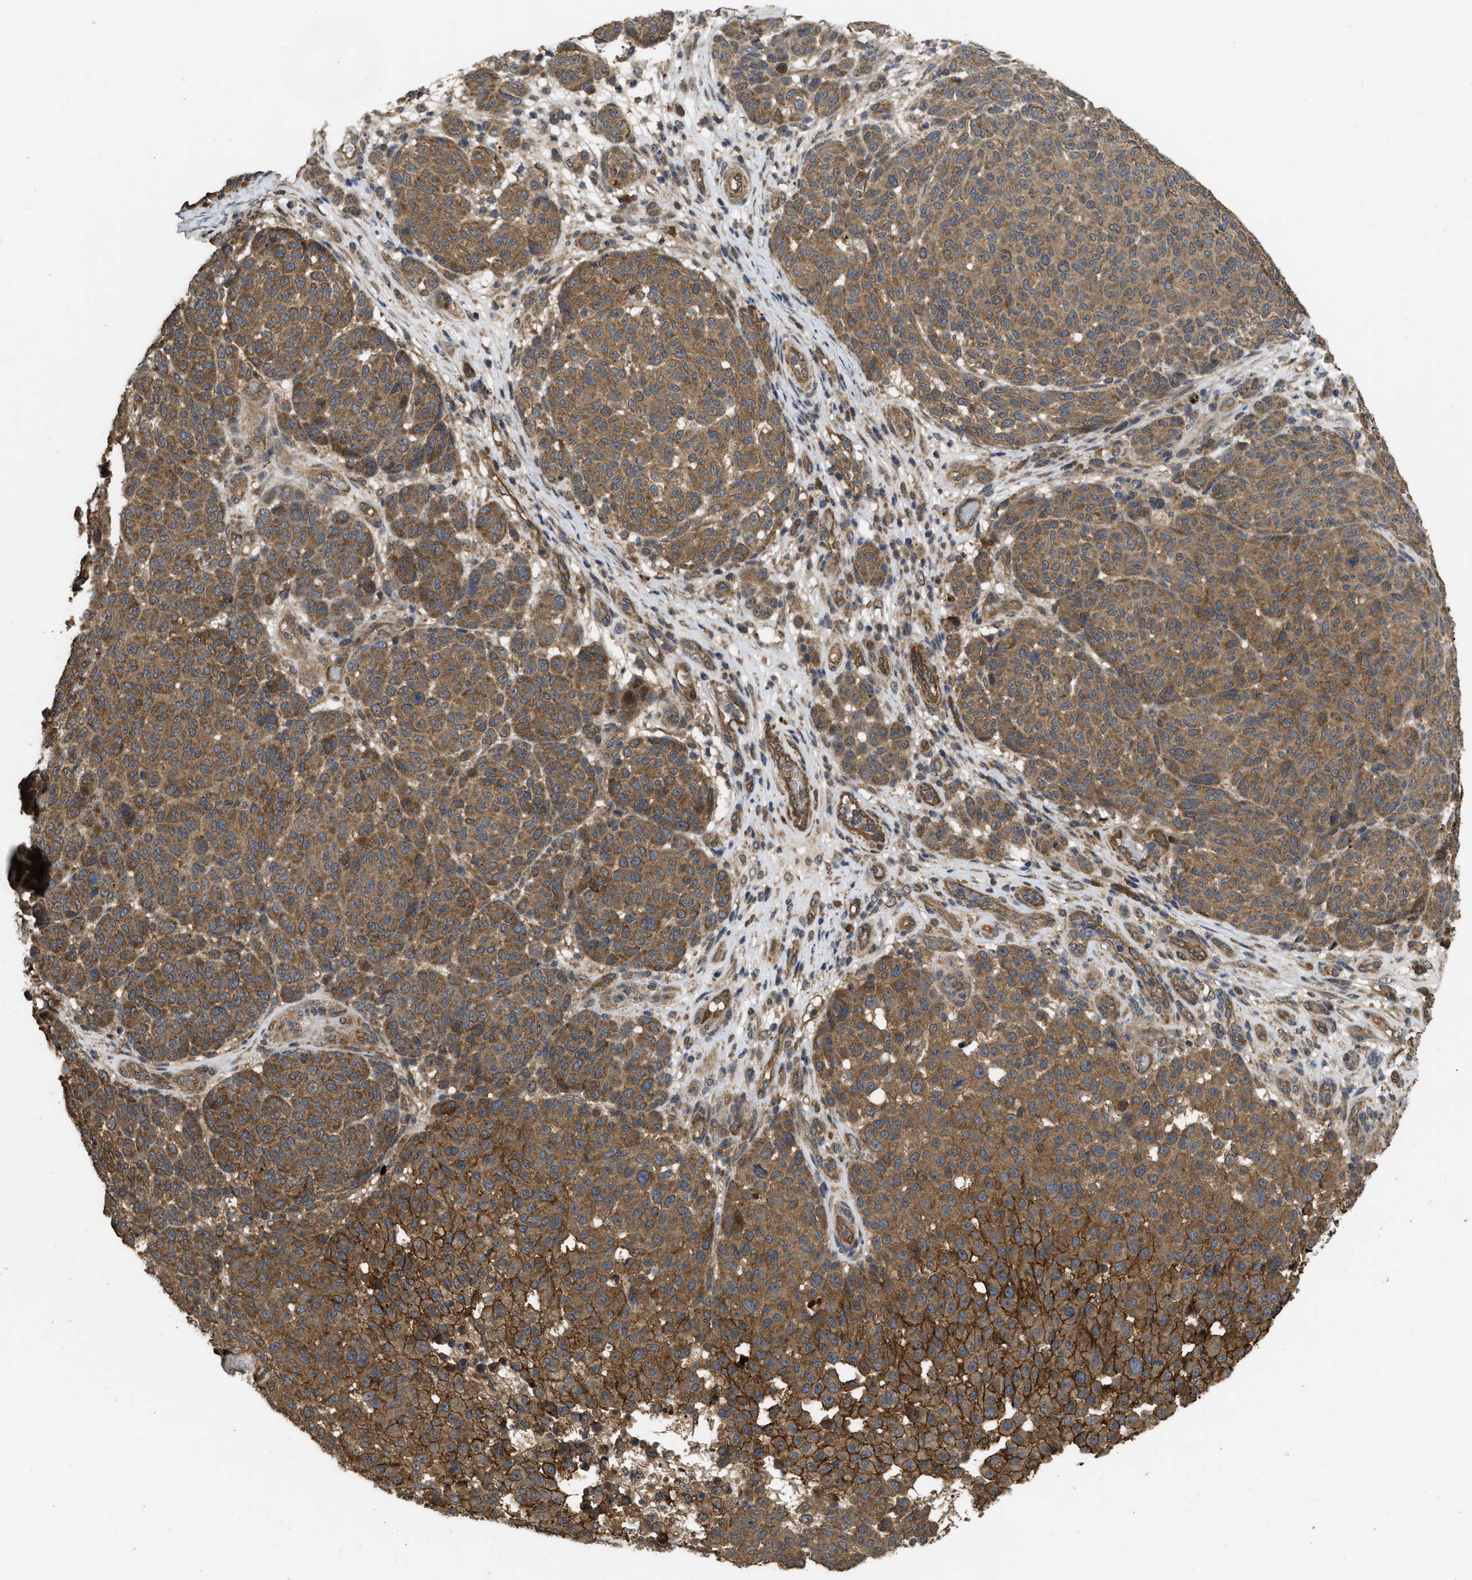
{"staining": {"intensity": "moderate", "quantity": ">75%", "location": "cytoplasmic/membranous"}, "tissue": "melanoma", "cell_type": "Tumor cells", "image_type": "cancer", "snomed": [{"axis": "morphology", "description": "Malignant melanoma, NOS"}, {"axis": "topography", "description": "Skin"}], "caption": "Human melanoma stained for a protein (brown) demonstrates moderate cytoplasmic/membranous positive staining in about >75% of tumor cells.", "gene": "FZD6", "patient": {"sex": "male", "age": 59}}